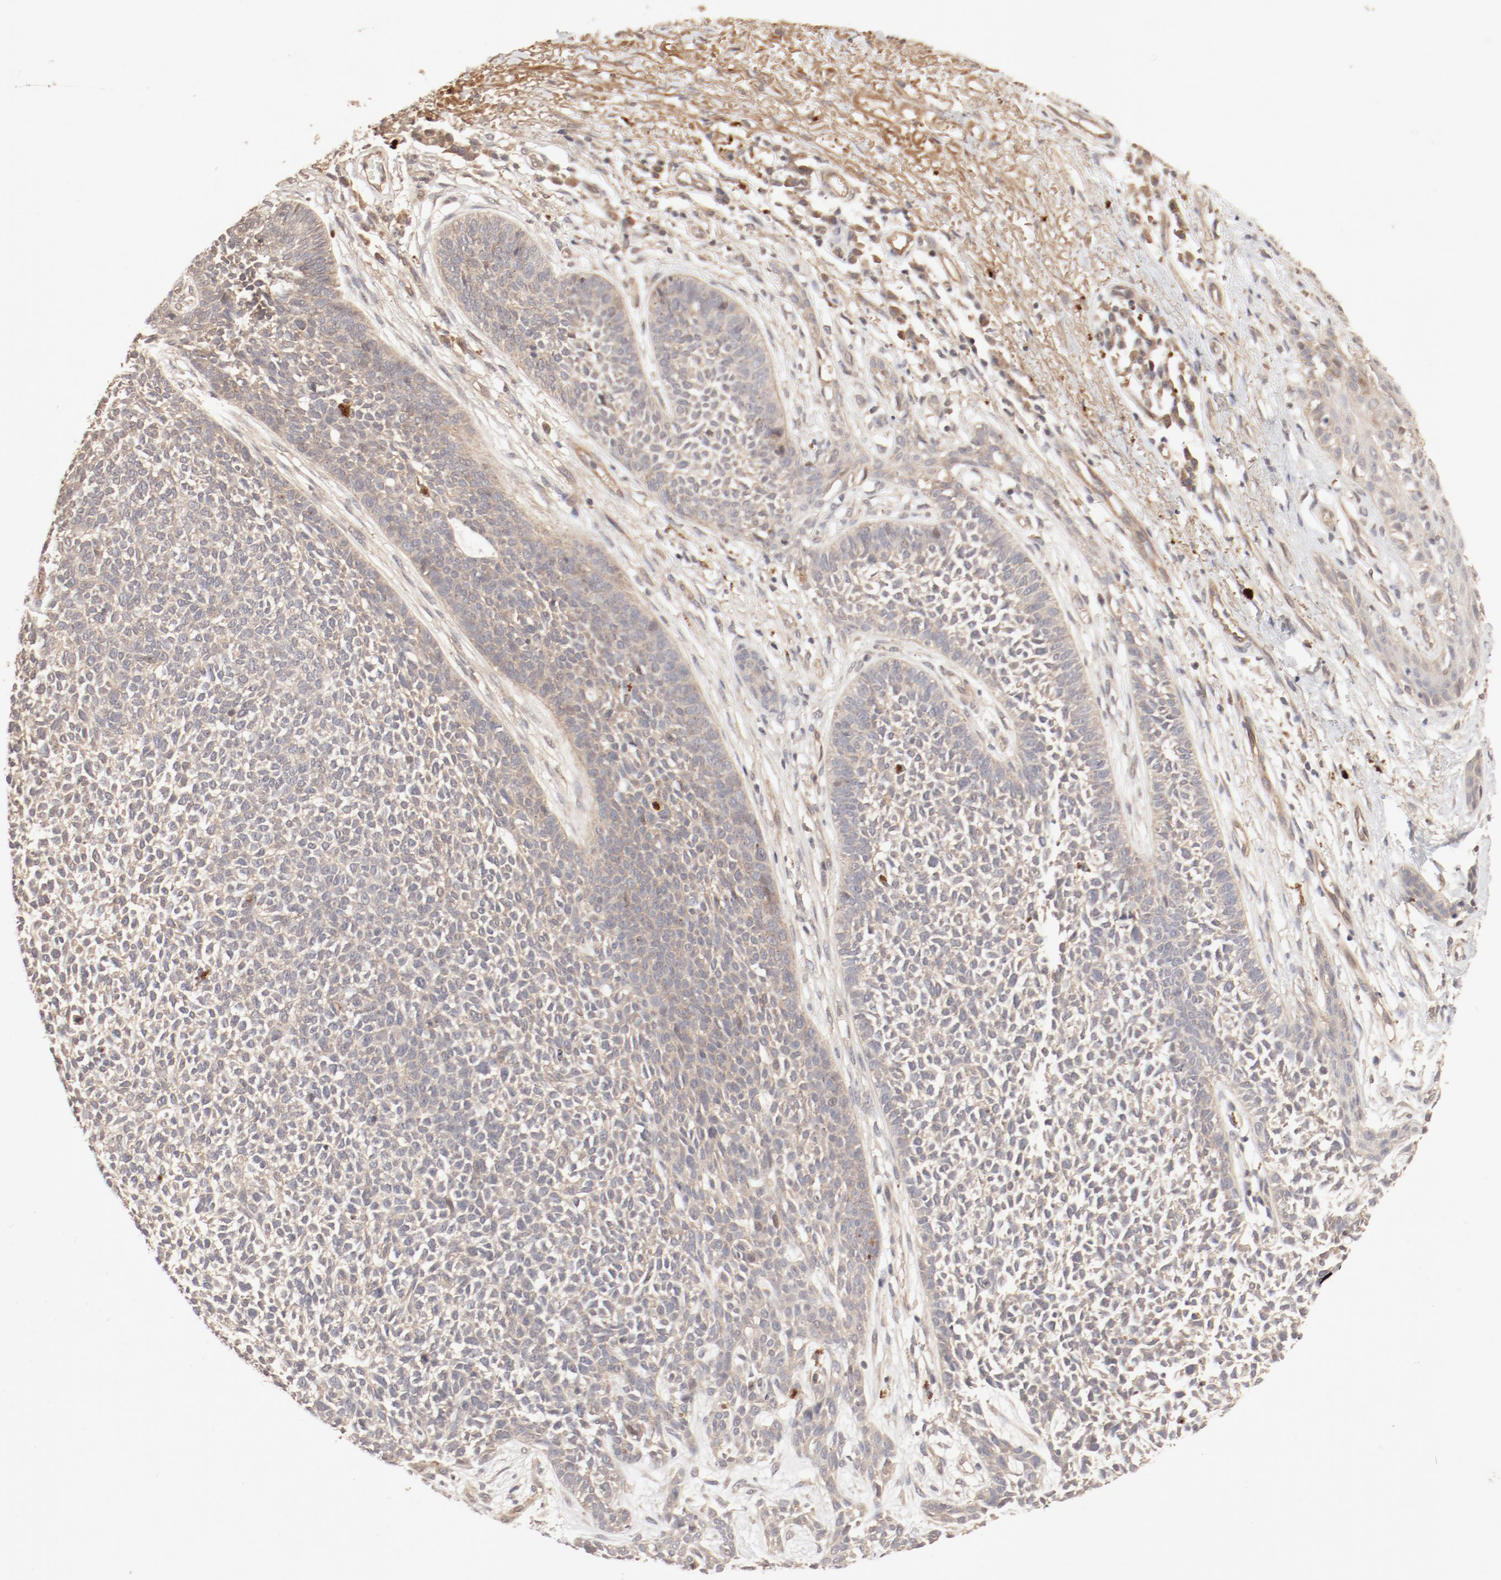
{"staining": {"intensity": "weak", "quantity": ">75%", "location": "cytoplasmic/membranous"}, "tissue": "skin cancer", "cell_type": "Tumor cells", "image_type": "cancer", "snomed": [{"axis": "morphology", "description": "Basal cell carcinoma"}, {"axis": "topography", "description": "Skin"}], "caption": "Immunohistochemical staining of basal cell carcinoma (skin) demonstrates low levels of weak cytoplasmic/membranous expression in approximately >75% of tumor cells.", "gene": "IL3RA", "patient": {"sex": "female", "age": 84}}